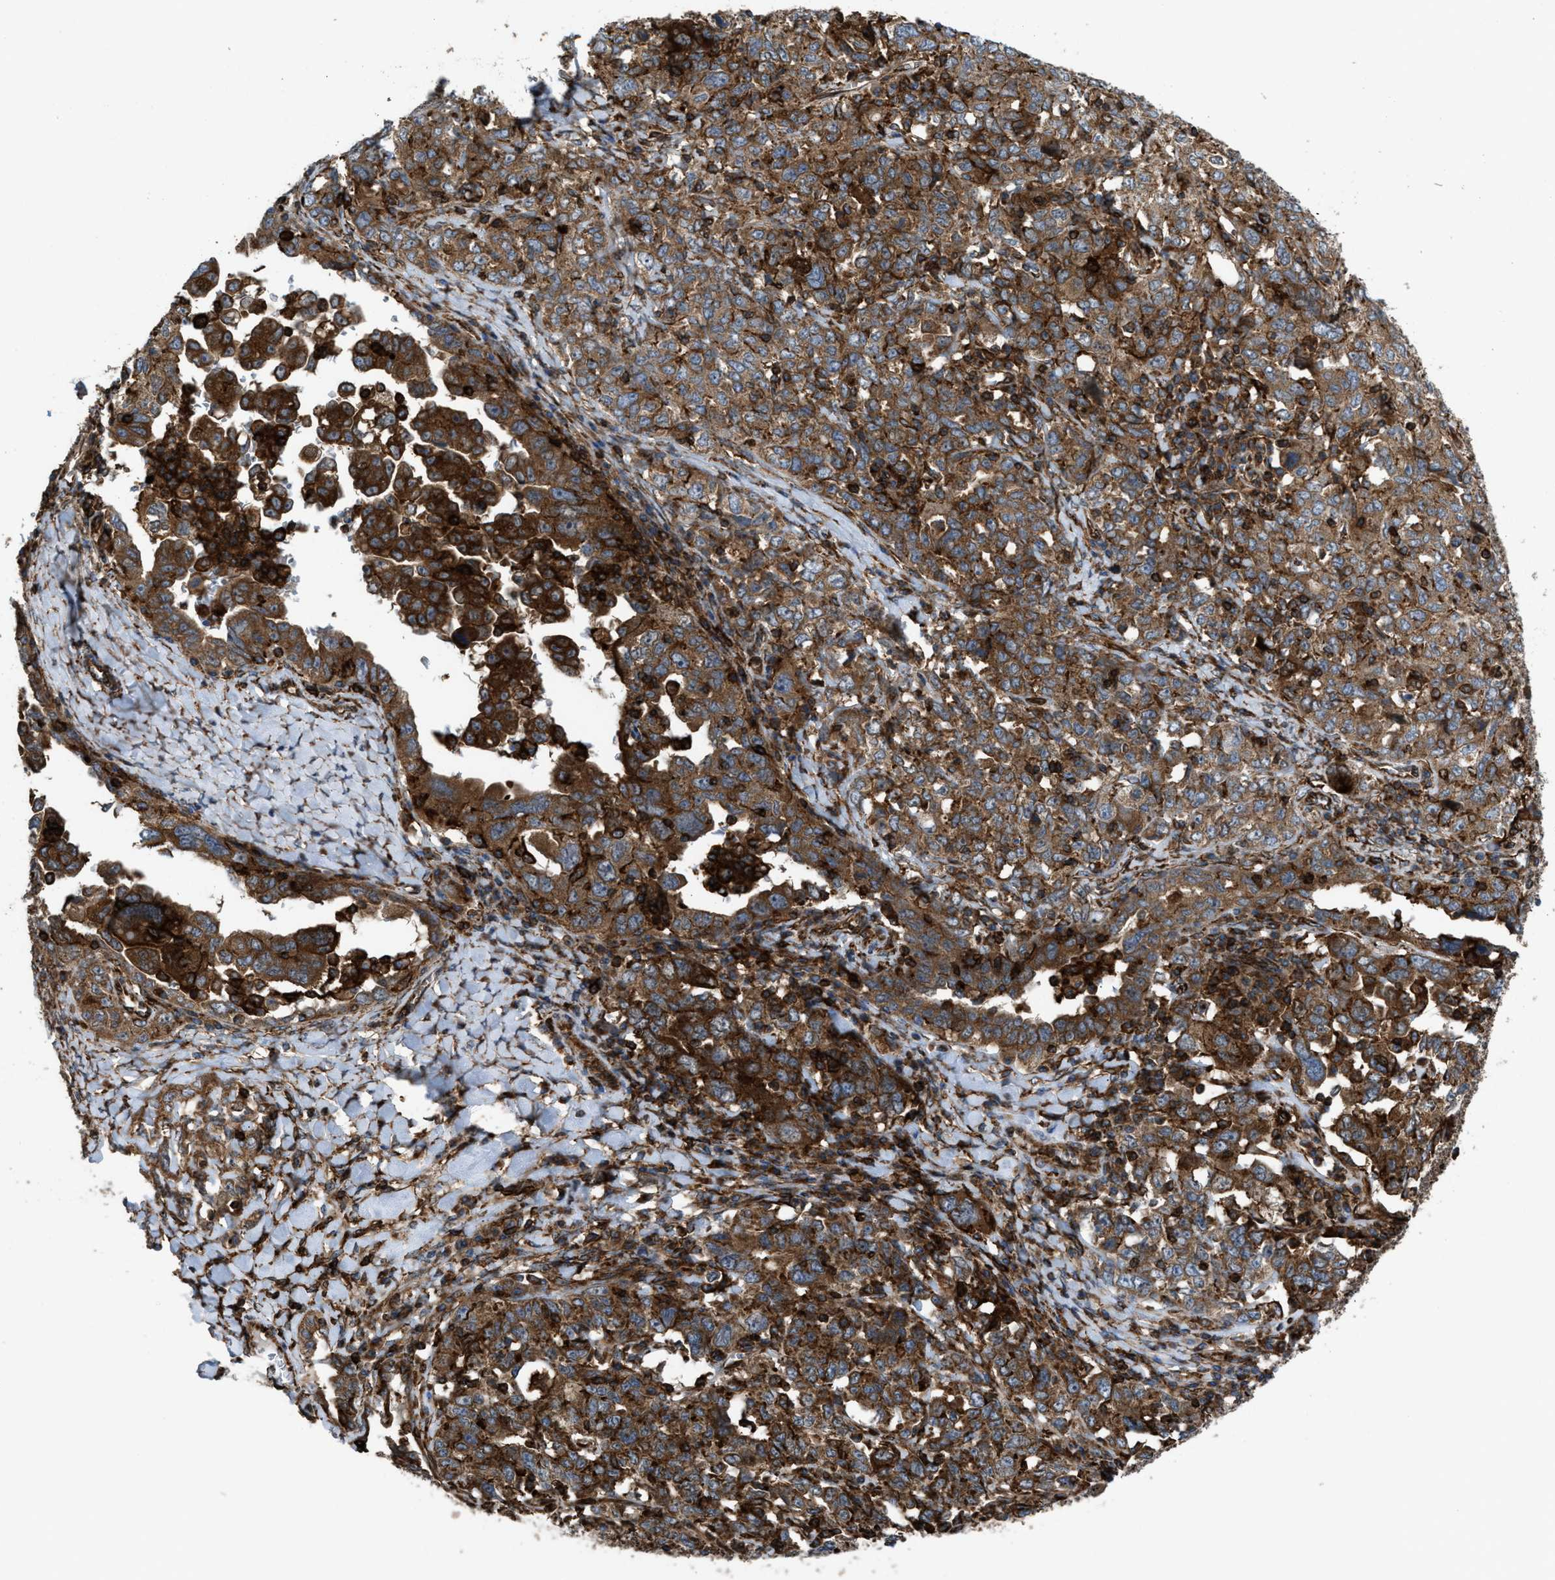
{"staining": {"intensity": "strong", "quantity": ">75%", "location": "cytoplasmic/membranous"}, "tissue": "ovarian cancer", "cell_type": "Tumor cells", "image_type": "cancer", "snomed": [{"axis": "morphology", "description": "Carcinoma, endometroid"}, {"axis": "topography", "description": "Ovary"}], "caption": "Tumor cells demonstrate high levels of strong cytoplasmic/membranous staining in approximately >75% of cells in human ovarian cancer (endometroid carcinoma).", "gene": "EGLN1", "patient": {"sex": "female", "age": 62}}